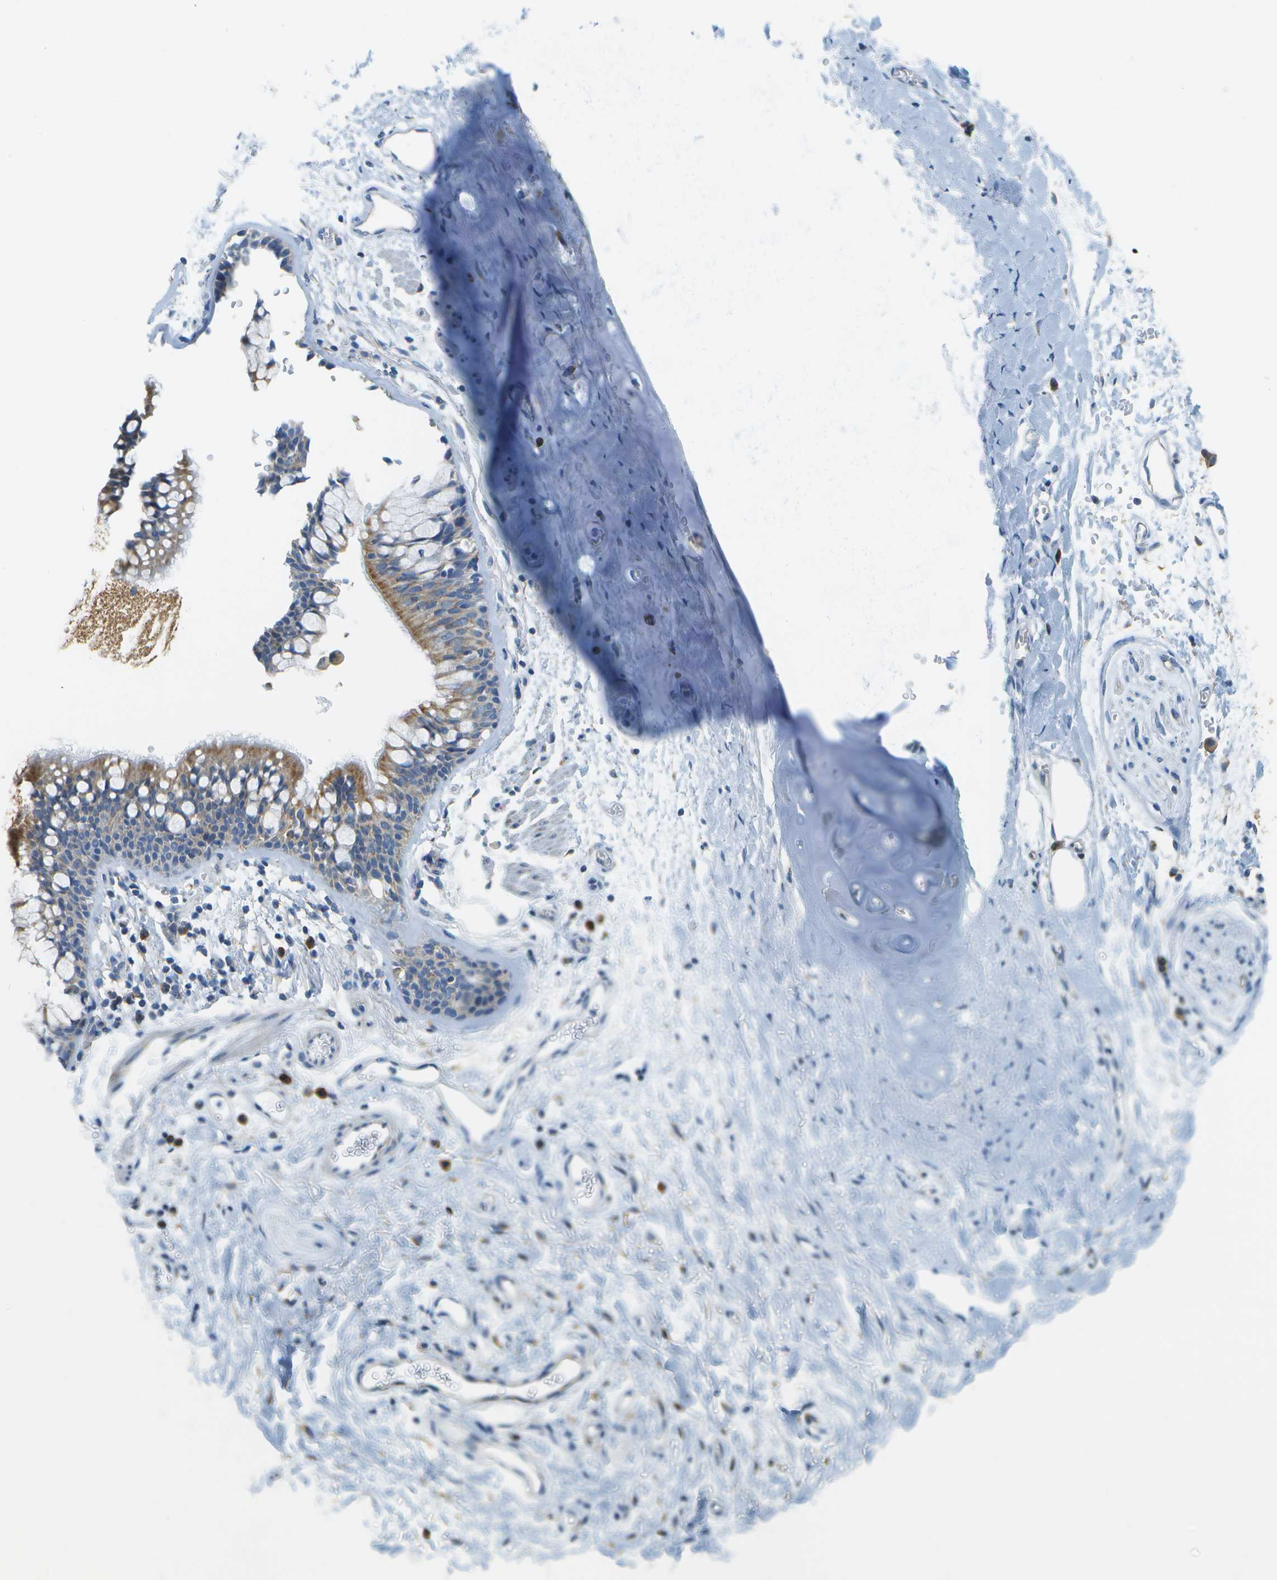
{"staining": {"intensity": "negative", "quantity": "none", "location": "none"}, "tissue": "adipose tissue", "cell_type": "Adipocytes", "image_type": "normal", "snomed": [{"axis": "morphology", "description": "Normal tissue, NOS"}, {"axis": "topography", "description": "Cartilage tissue"}, {"axis": "topography", "description": "Bronchus"}], "caption": "This micrograph is of unremarkable adipose tissue stained with immunohistochemistry to label a protein in brown with the nuclei are counter-stained blue. There is no positivity in adipocytes.", "gene": "PTGIS", "patient": {"sex": "female", "age": 53}}